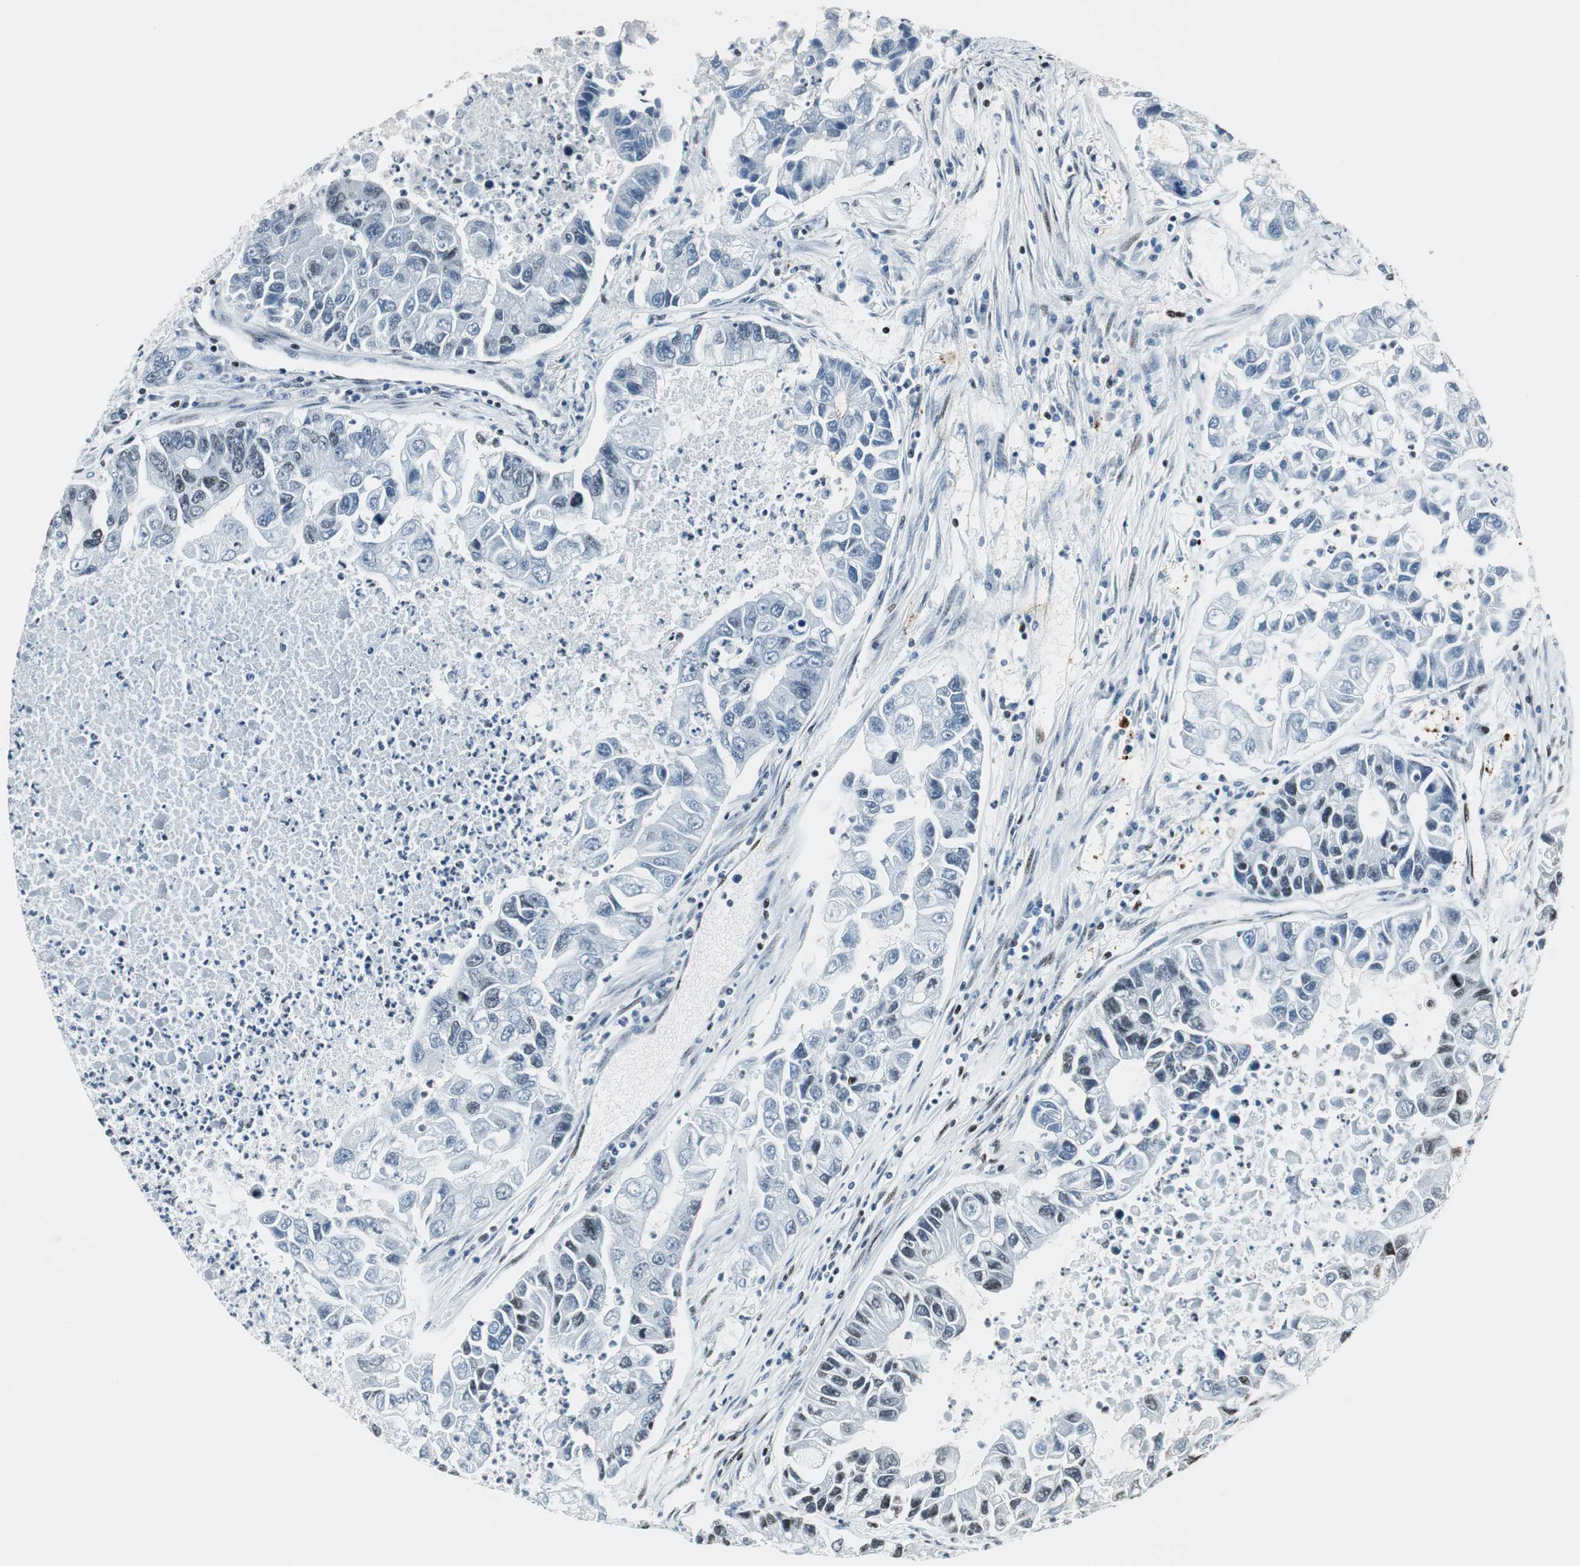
{"staining": {"intensity": "negative", "quantity": "none", "location": "none"}, "tissue": "lung cancer", "cell_type": "Tumor cells", "image_type": "cancer", "snomed": [{"axis": "morphology", "description": "Adenocarcinoma, NOS"}, {"axis": "topography", "description": "Lung"}], "caption": "DAB immunohistochemical staining of adenocarcinoma (lung) shows no significant expression in tumor cells. Nuclei are stained in blue.", "gene": "RBBP4", "patient": {"sex": "female", "age": 51}}